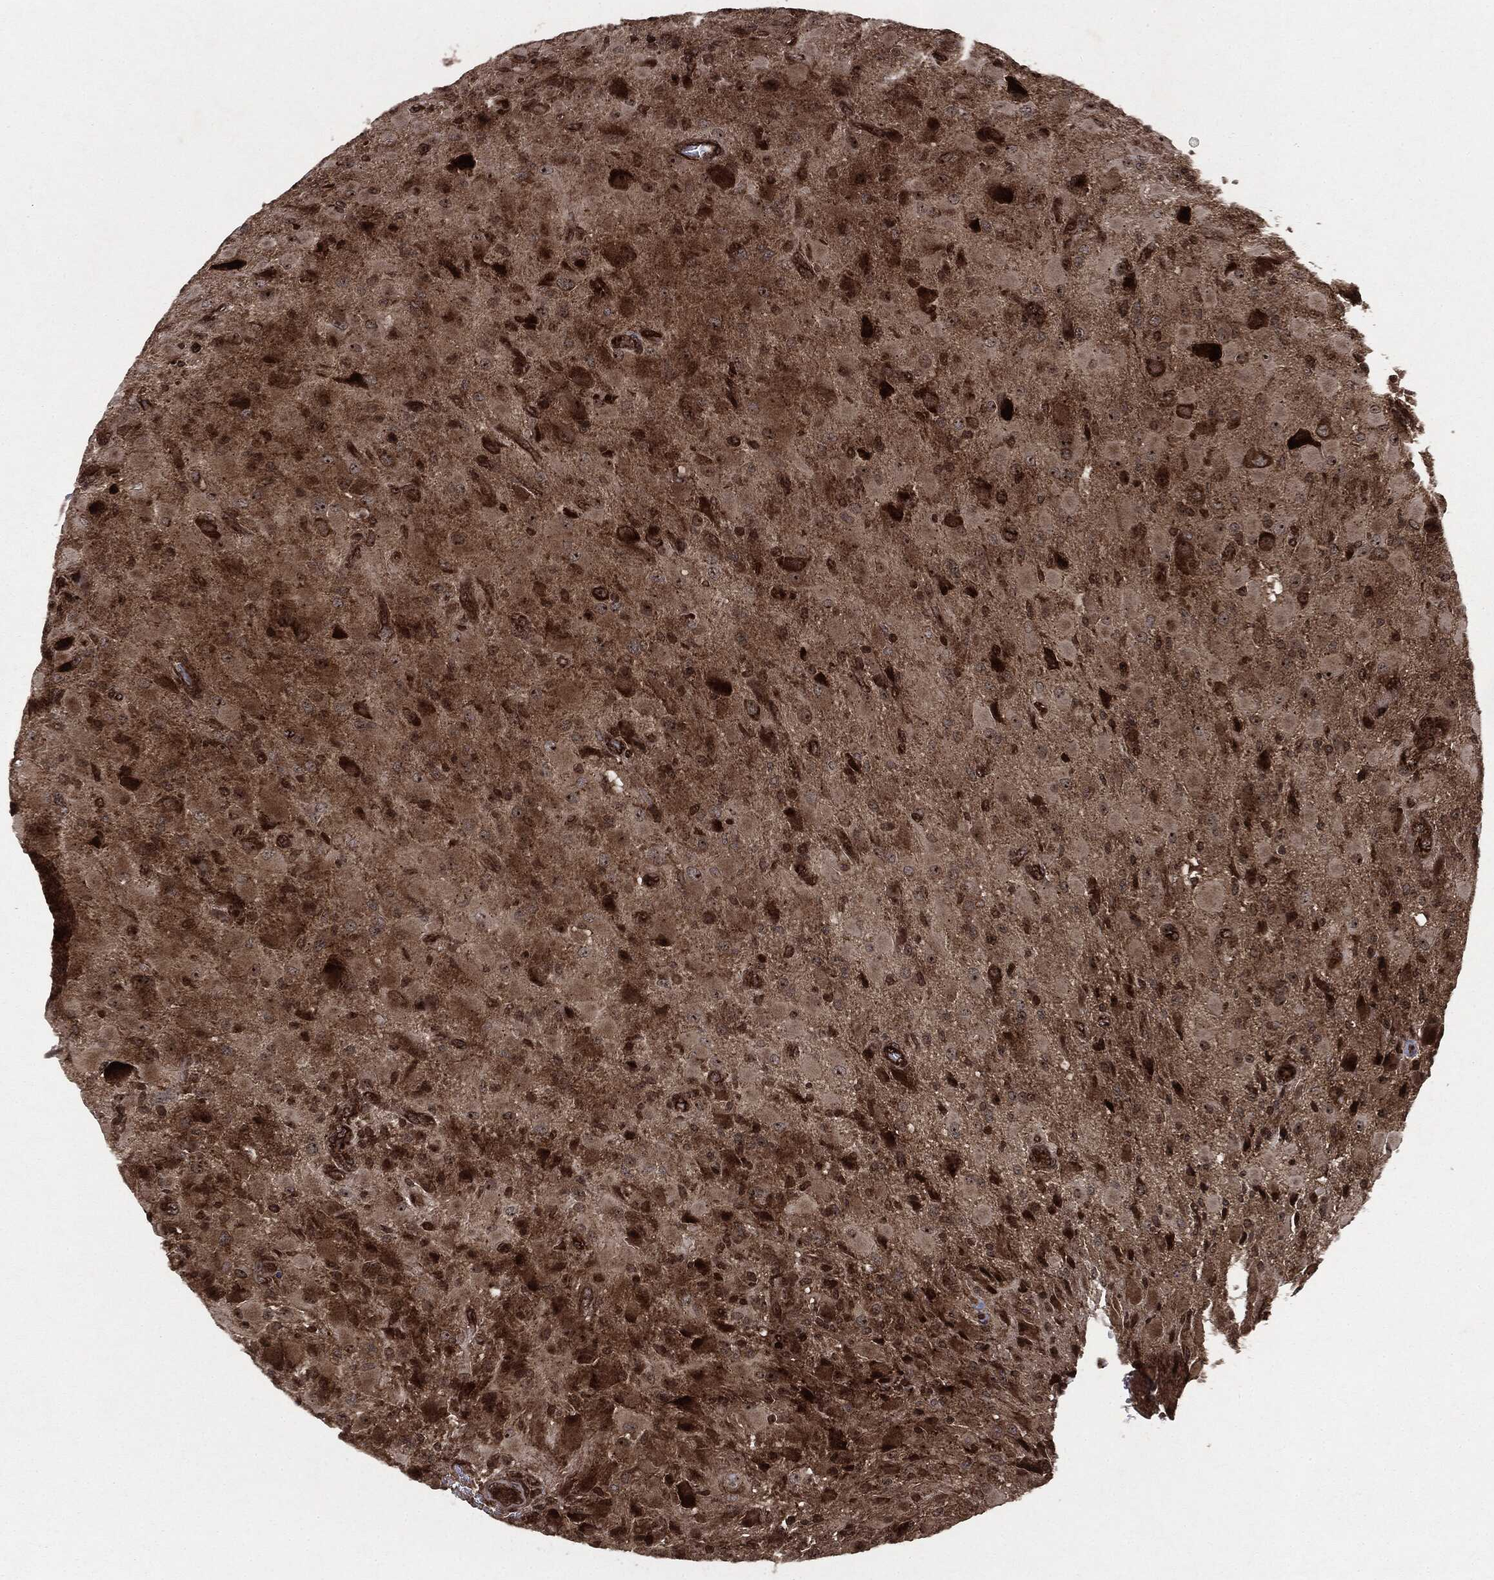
{"staining": {"intensity": "strong", "quantity": ">75%", "location": "cytoplasmic/membranous,nuclear"}, "tissue": "glioma", "cell_type": "Tumor cells", "image_type": "cancer", "snomed": [{"axis": "morphology", "description": "Glioma, malignant, High grade"}, {"axis": "topography", "description": "Cerebral cortex"}], "caption": "High-magnification brightfield microscopy of glioma stained with DAB (3,3'-diaminobenzidine) (brown) and counterstained with hematoxylin (blue). tumor cells exhibit strong cytoplasmic/membranous and nuclear expression is present in approximately>75% of cells.", "gene": "CARD6", "patient": {"sex": "male", "age": 35}}